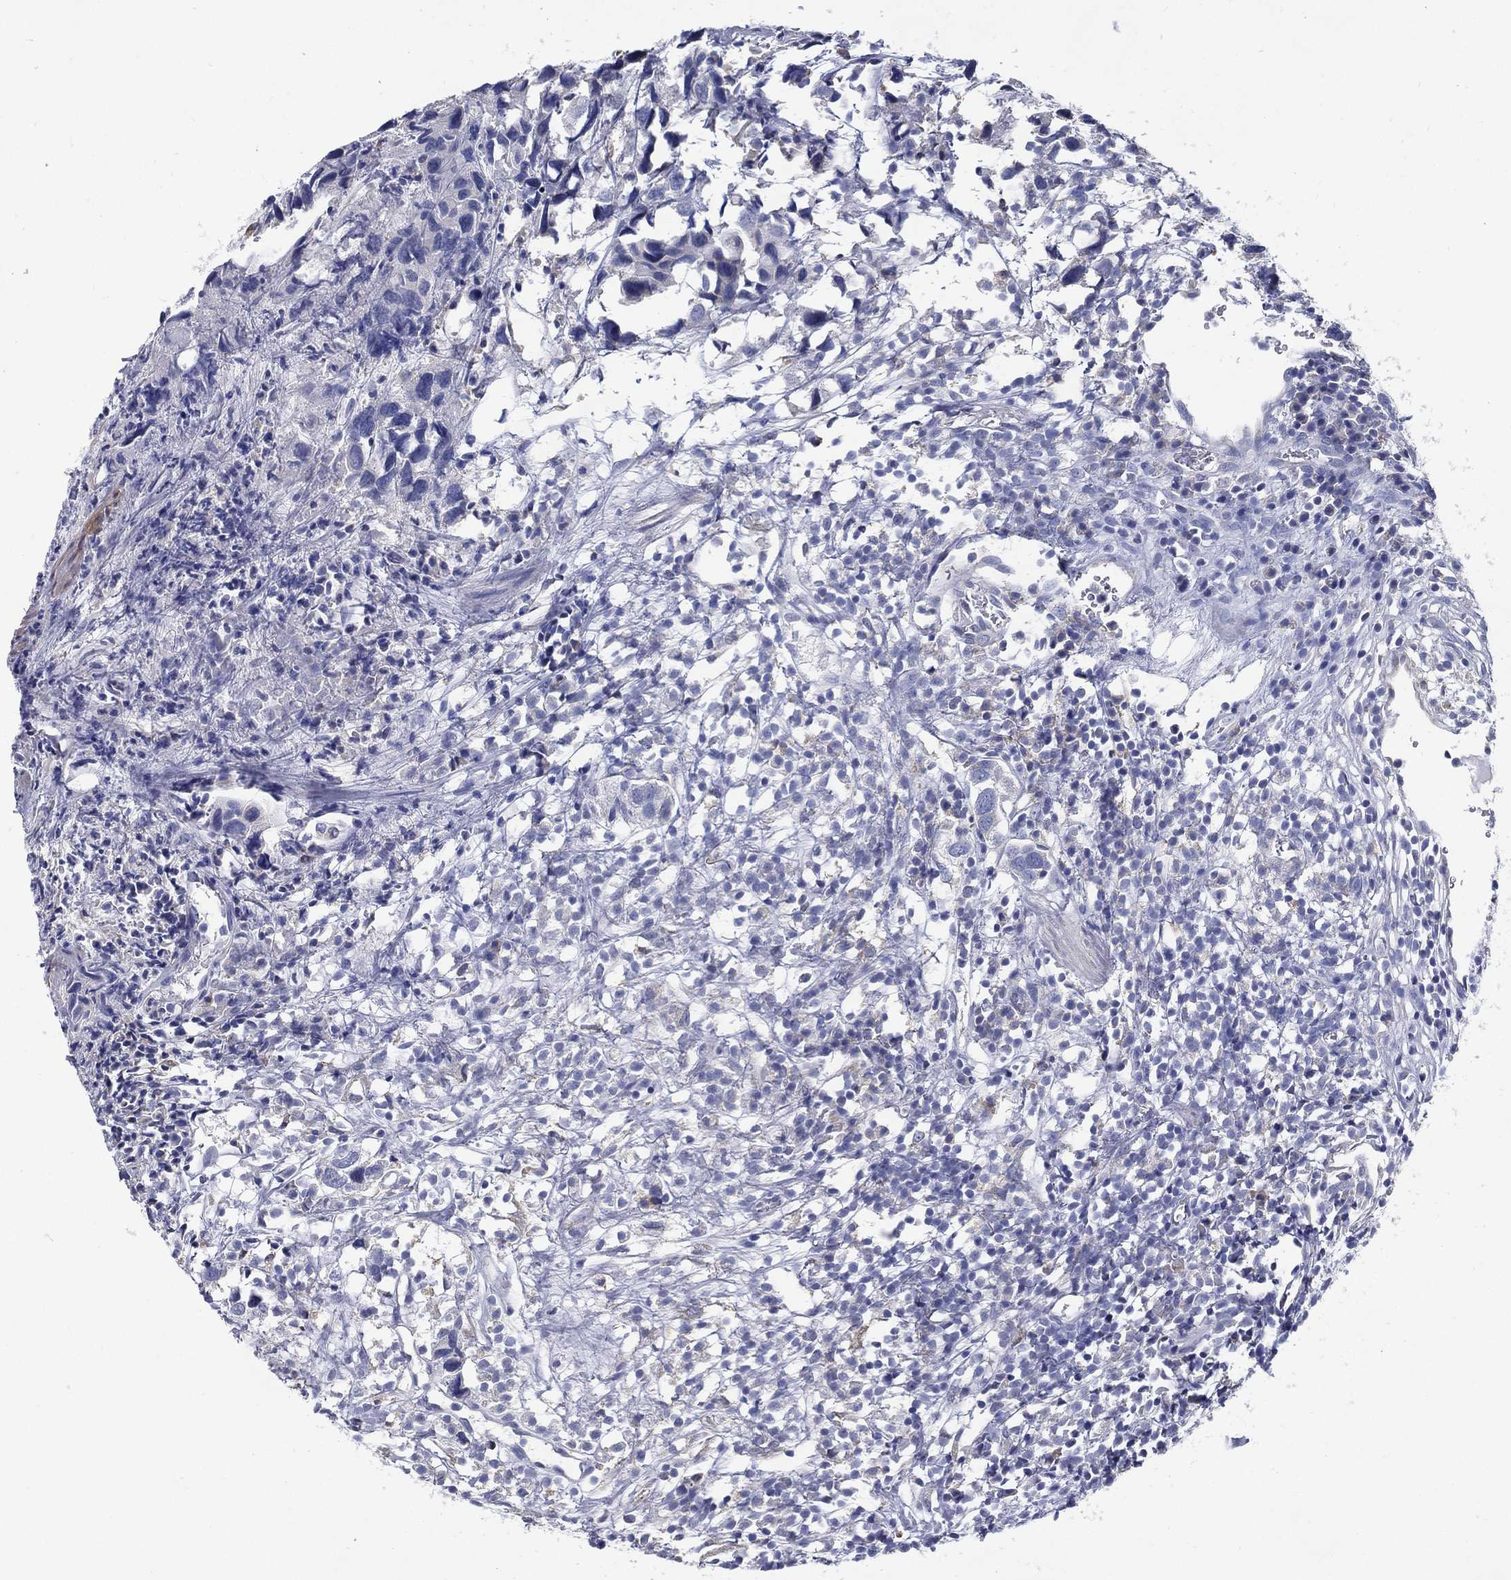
{"staining": {"intensity": "negative", "quantity": "none", "location": "none"}, "tissue": "urothelial cancer", "cell_type": "Tumor cells", "image_type": "cancer", "snomed": [{"axis": "morphology", "description": "Urothelial carcinoma, High grade"}, {"axis": "topography", "description": "Urinary bladder"}], "caption": "The immunohistochemistry image has no significant staining in tumor cells of urothelial cancer tissue.", "gene": "C19orf18", "patient": {"sex": "male", "age": 79}}